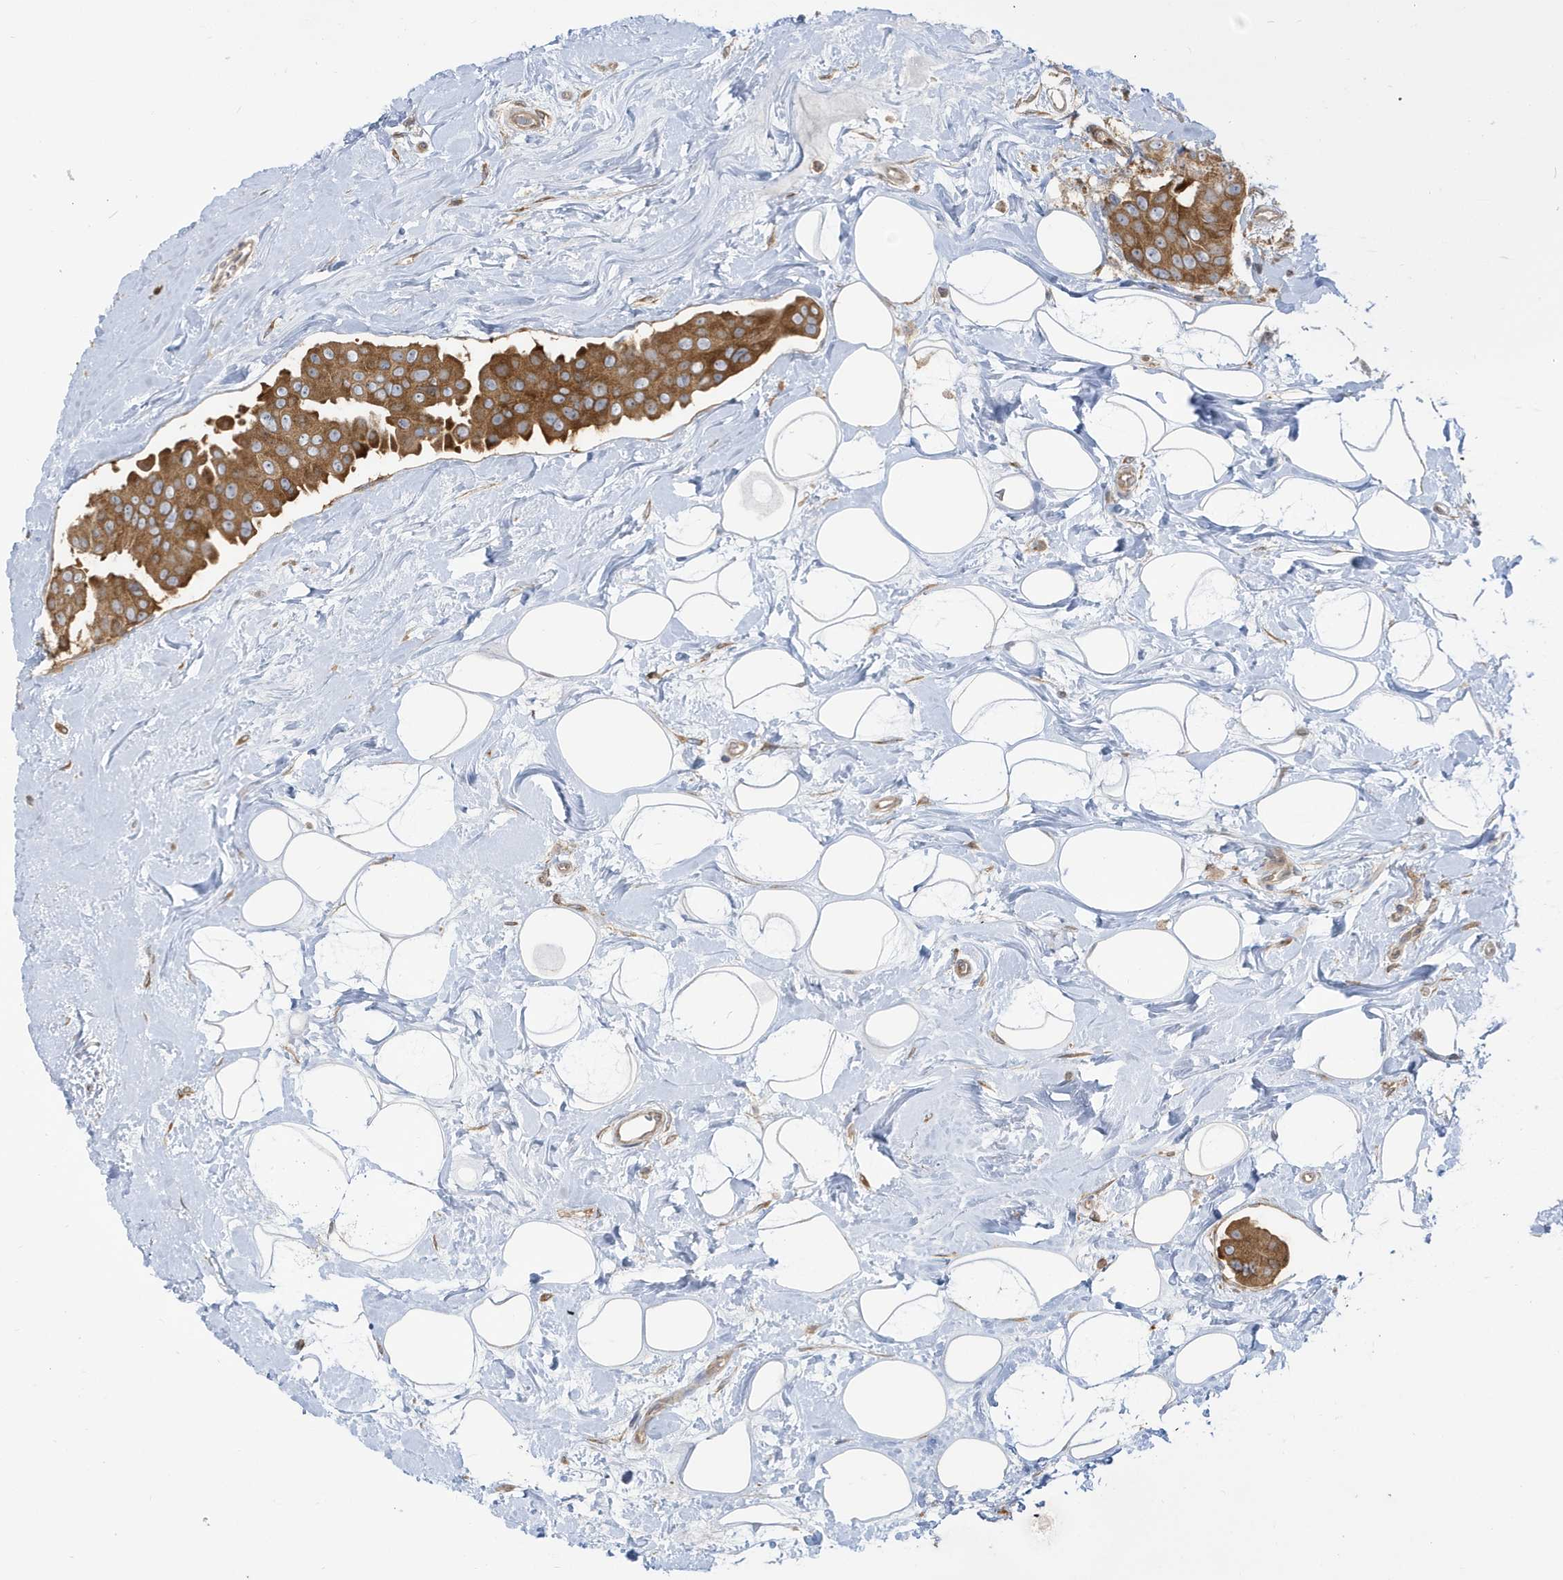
{"staining": {"intensity": "moderate", "quantity": ">75%", "location": "cytoplasmic/membranous"}, "tissue": "breast cancer", "cell_type": "Tumor cells", "image_type": "cancer", "snomed": [{"axis": "morphology", "description": "Normal tissue, NOS"}, {"axis": "morphology", "description": "Duct carcinoma"}, {"axis": "topography", "description": "Breast"}], "caption": "Human breast infiltrating ductal carcinoma stained with a brown dye exhibits moderate cytoplasmic/membranous positive positivity in approximately >75% of tumor cells.", "gene": "STAM", "patient": {"sex": "female", "age": 39}}